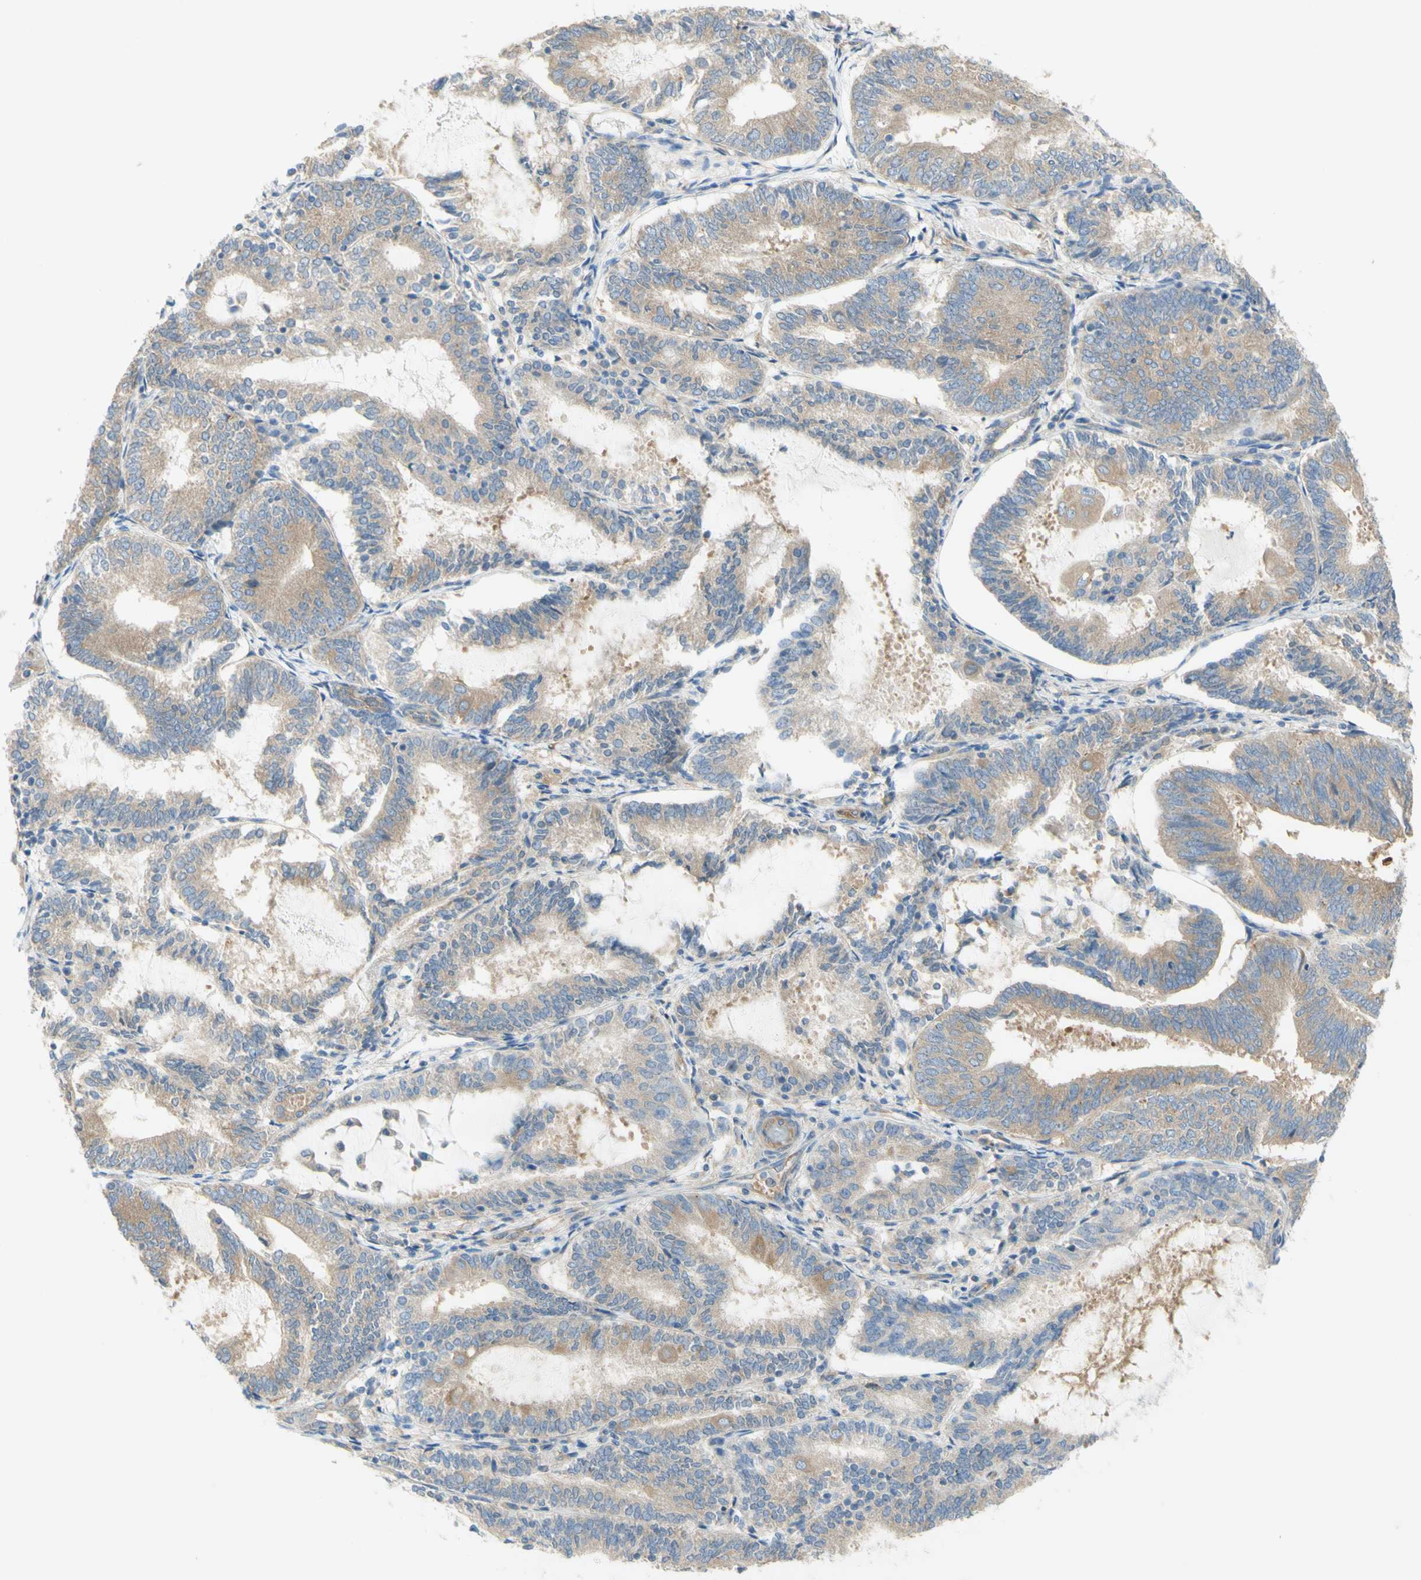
{"staining": {"intensity": "weak", "quantity": ">75%", "location": "cytoplasmic/membranous"}, "tissue": "endometrial cancer", "cell_type": "Tumor cells", "image_type": "cancer", "snomed": [{"axis": "morphology", "description": "Adenocarcinoma, NOS"}, {"axis": "topography", "description": "Endometrium"}], "caption": "Immunohistochemical staining of endometrial cancer displays low levels of weak cytoplasmic/membranous protein expression in approximately >75% of tumor cells.", "gene": "DYNC1H1", "patient": {"sex": "female", "age": 81}}